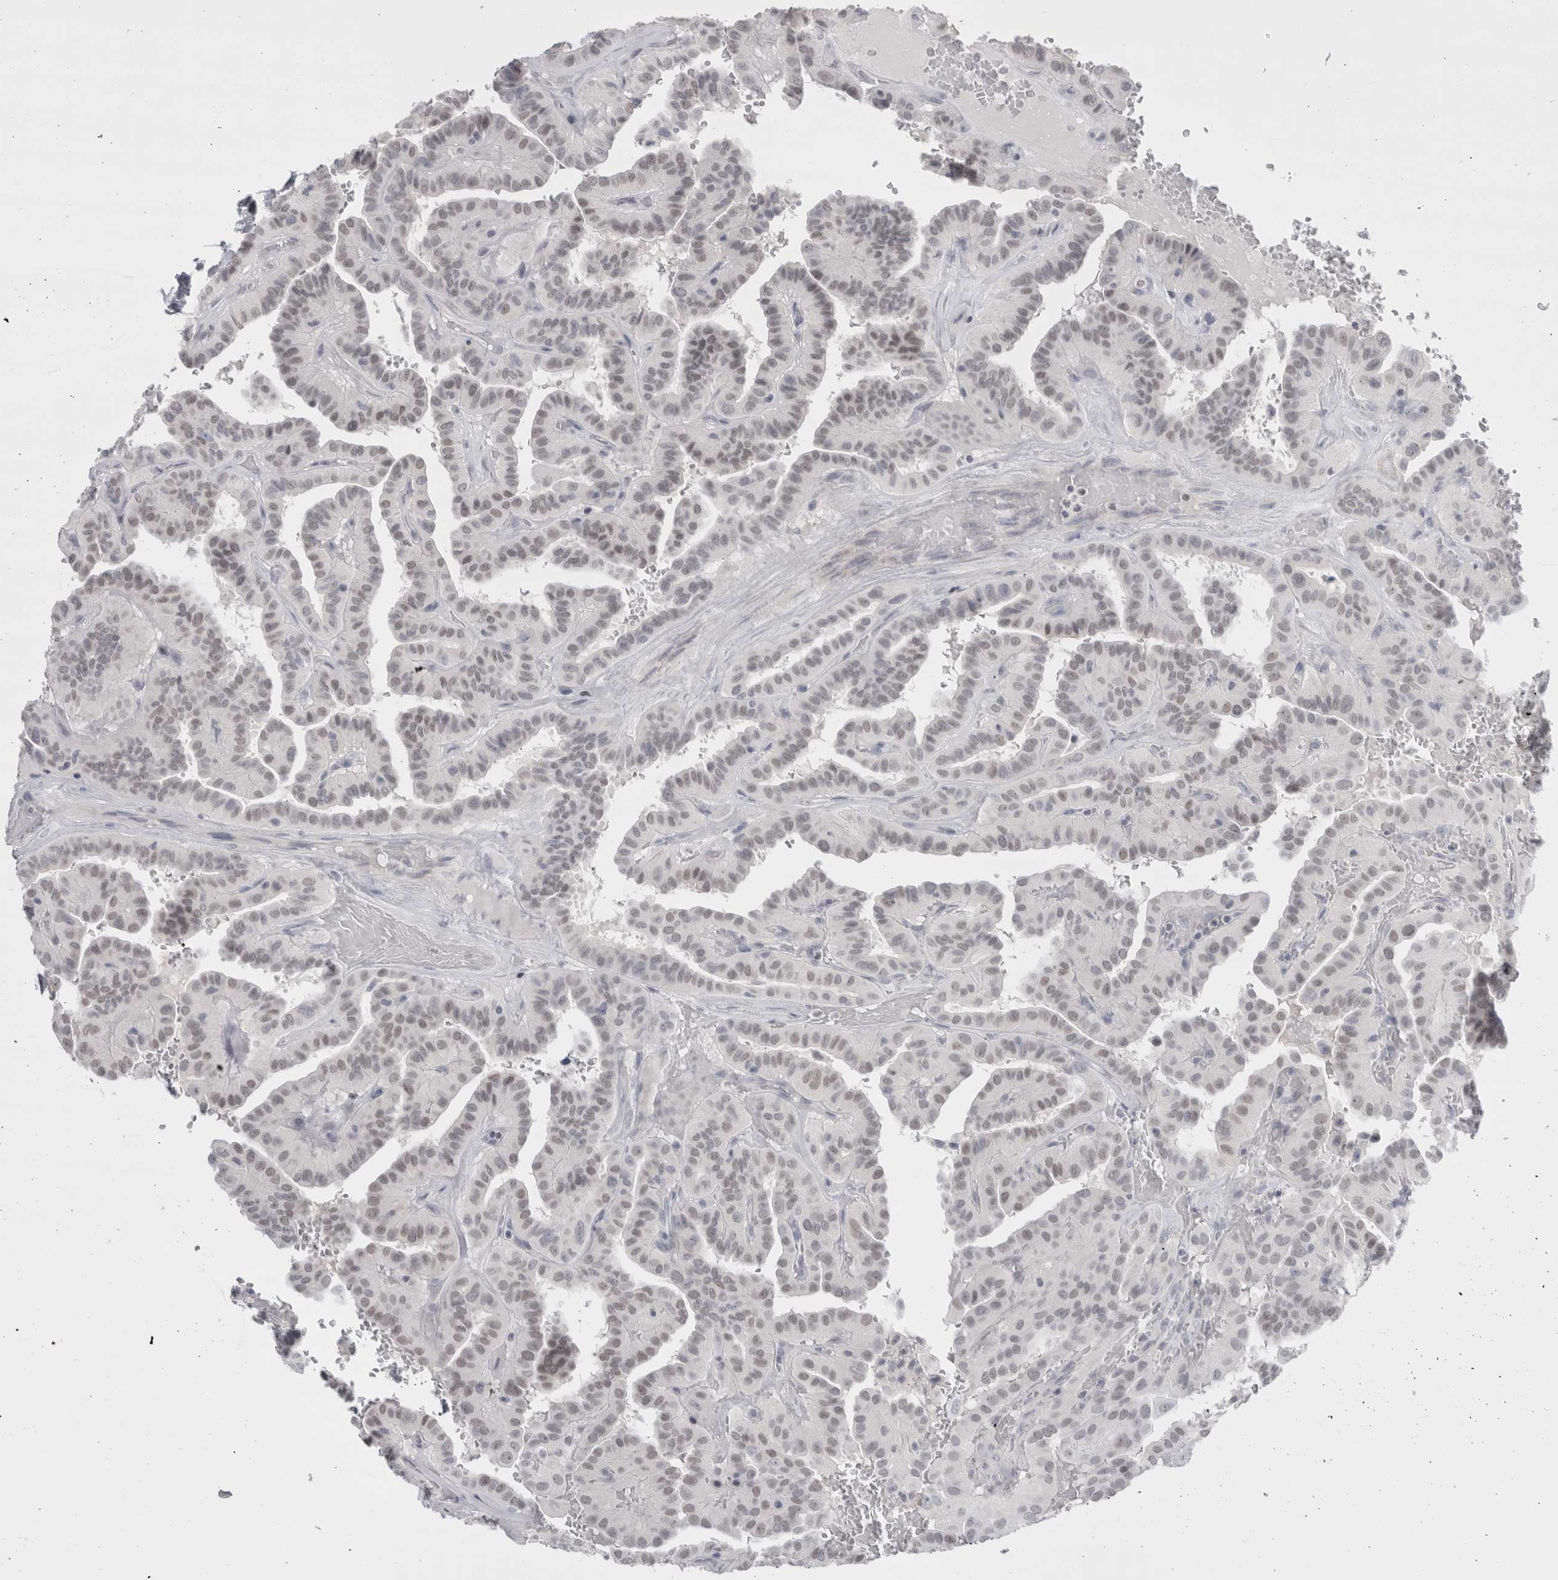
{"staining": {"intensity": "negative", "quantity": "none", "location": "none"}, "tissue": "thyroid cancer", "cell_type": "Tumor cells", "image_type": "cancer", "snomed": [{"axis": "morphology", "description": "Papillary adenocarcinoma, NOS"}, {"axis": "topography", "description": "Thyroid gland"}], "caption": "Immunohistochemical staining of human thyroid papillary adenocarcinoma shows no significant staining in tumor cells.", "gene": "FNDC8", "patient": {"sex": "male", "age": 77}}